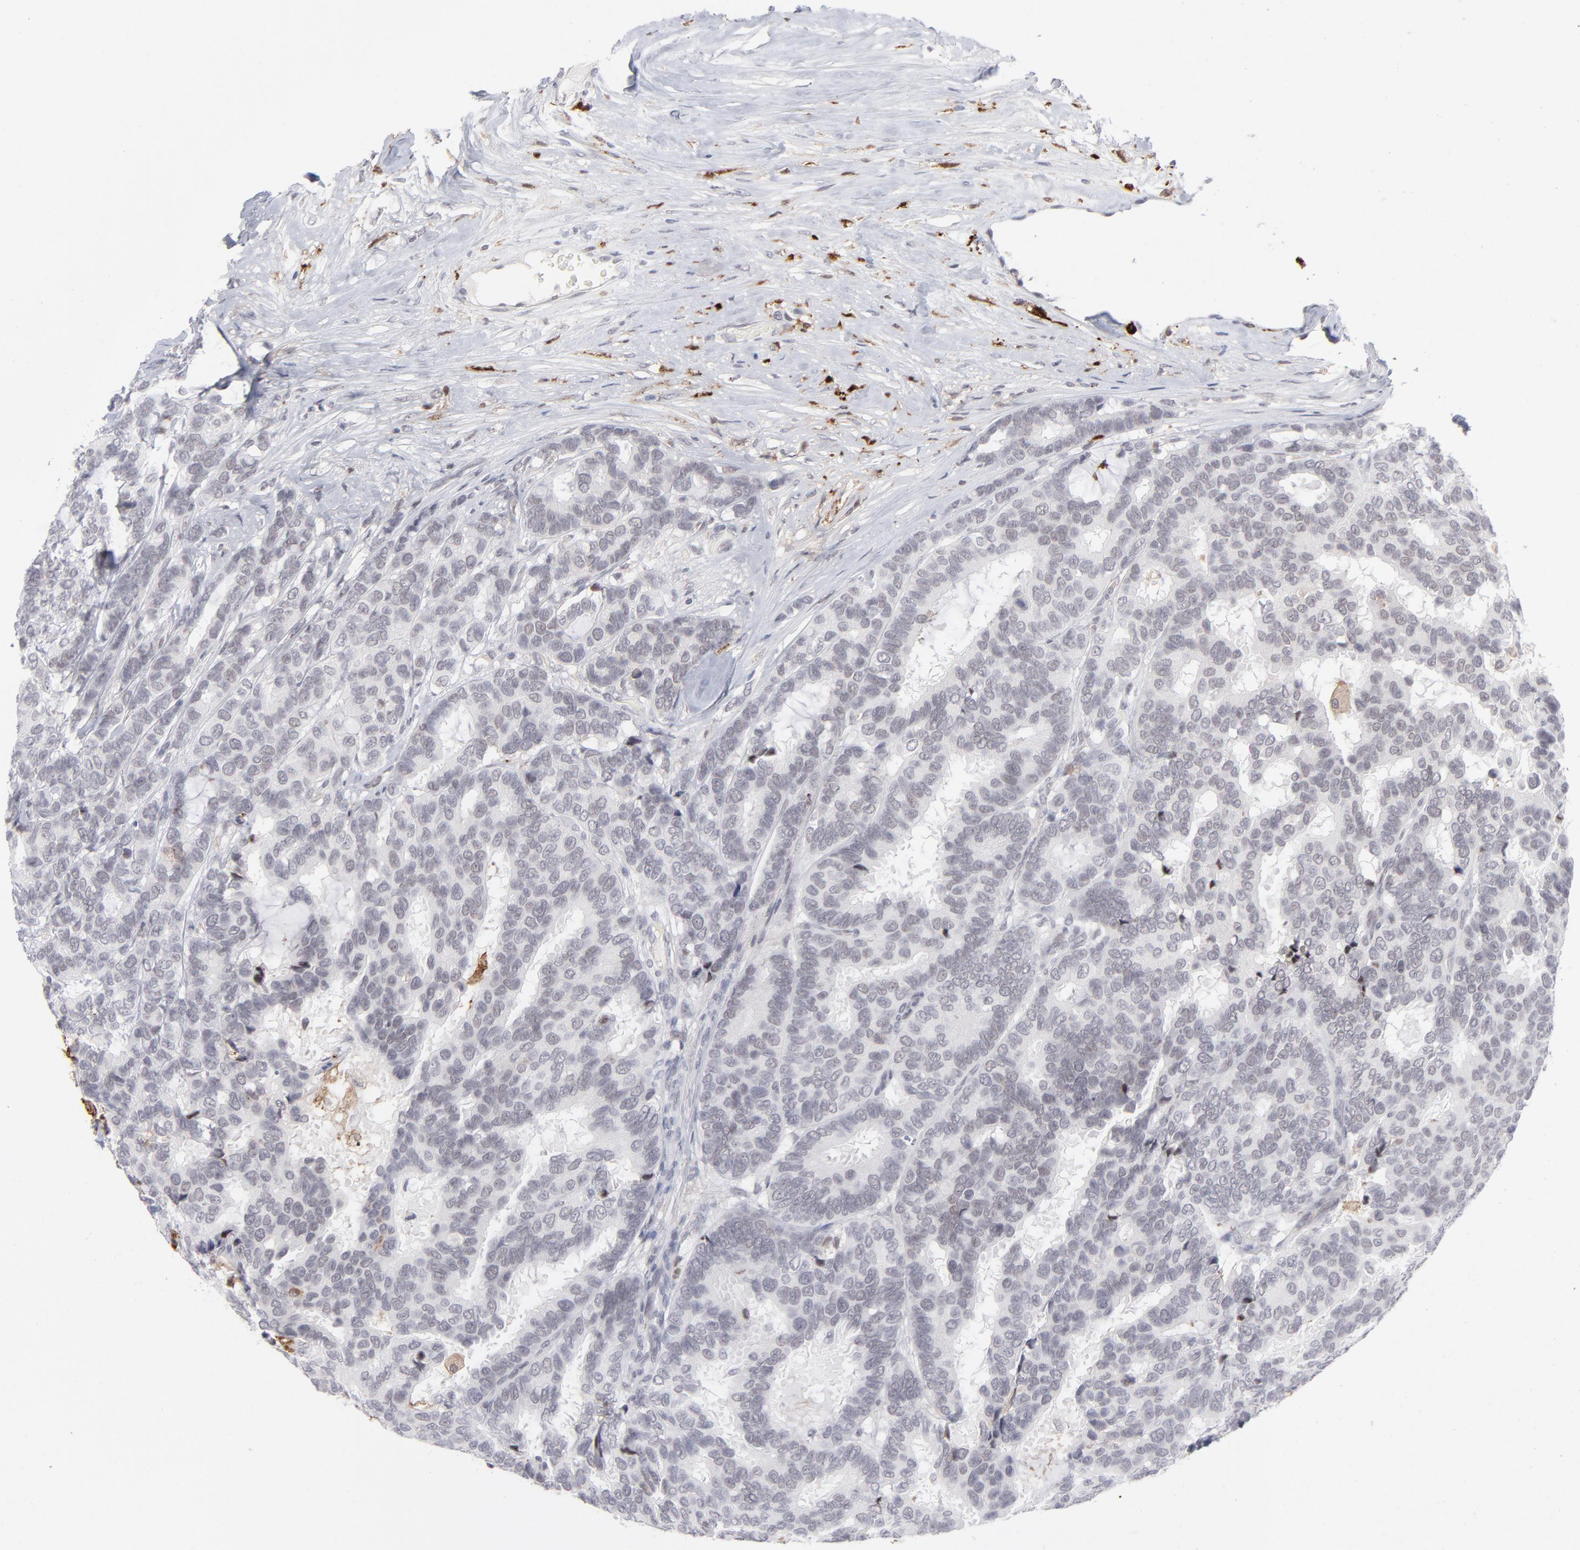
{"staining": {"intensity": "negative", "quantity": "none", "location": "none"}, "tissue": "breast cancer", "cell_type": "Tumor cells", "image_type": "cancer", "snomed": [{"axis": "morphology", "description": "Duct carcinoma"}, {"axis": "topography", "description": "Breast"}], "caption": "Breast cancer was stained to show a protein in brown. There is no significant staining in tumor cells.", "gene": "CCR2", "patient": {"sex": "female", "age": 87}}